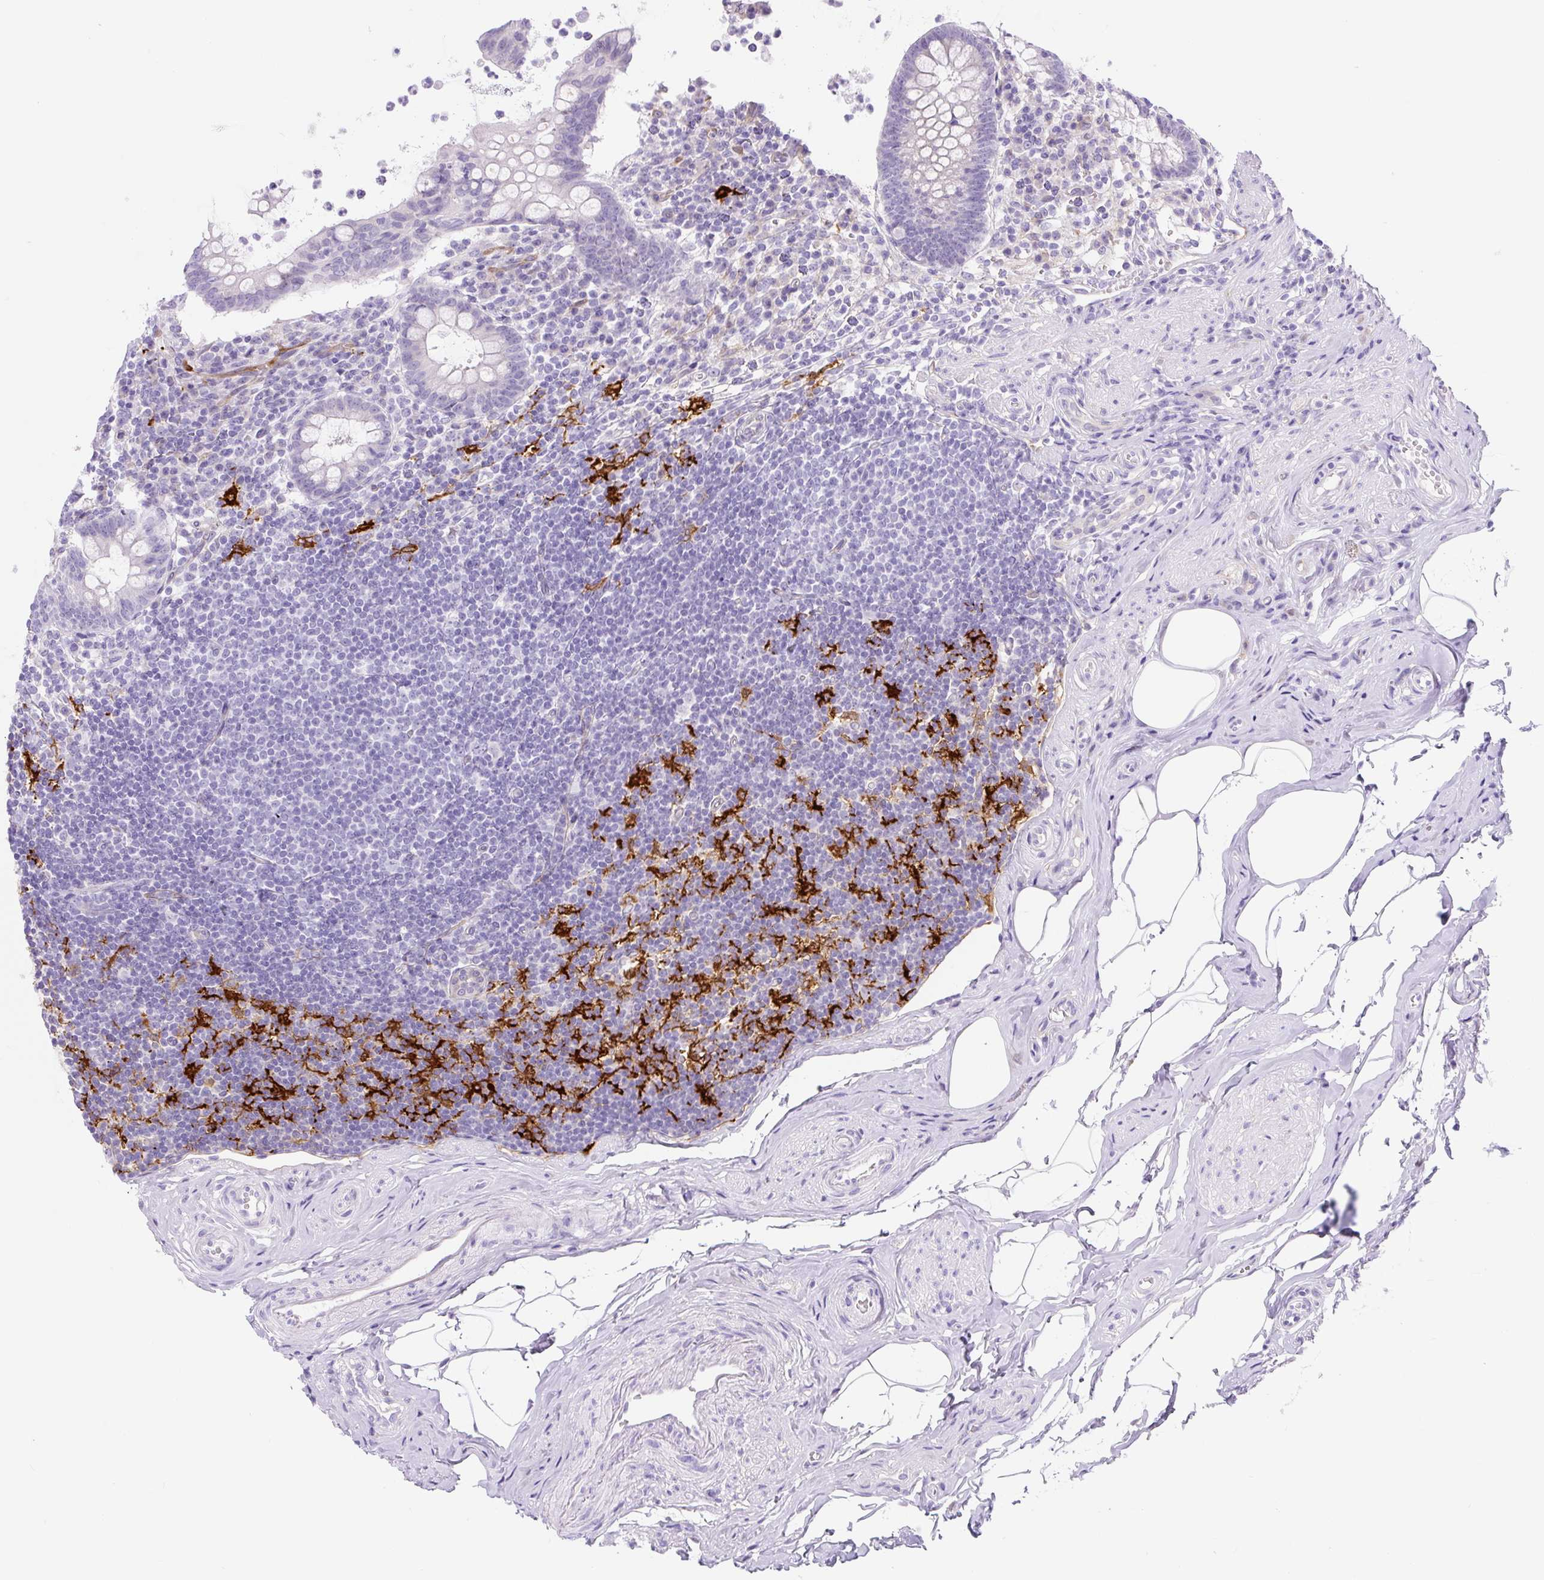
{"staining": {"intensity": "negative", "quantity": "none", "location": "none"}, "tissue": "appendix", "cell_type": "Glandular cells", "image_type": "normal", "snomed": [{"axis": "morphology", "description": "Normal tissue, NOS"}, {"axis": "topography", "description": "Appendix"}], "caption": "IHC photomicrograph of unremarkable appendix stained for a protein (brown), which displays no expression in glandular cells.", "gene": "ASB4", "patient": {"sex": "female", "age": 56}}